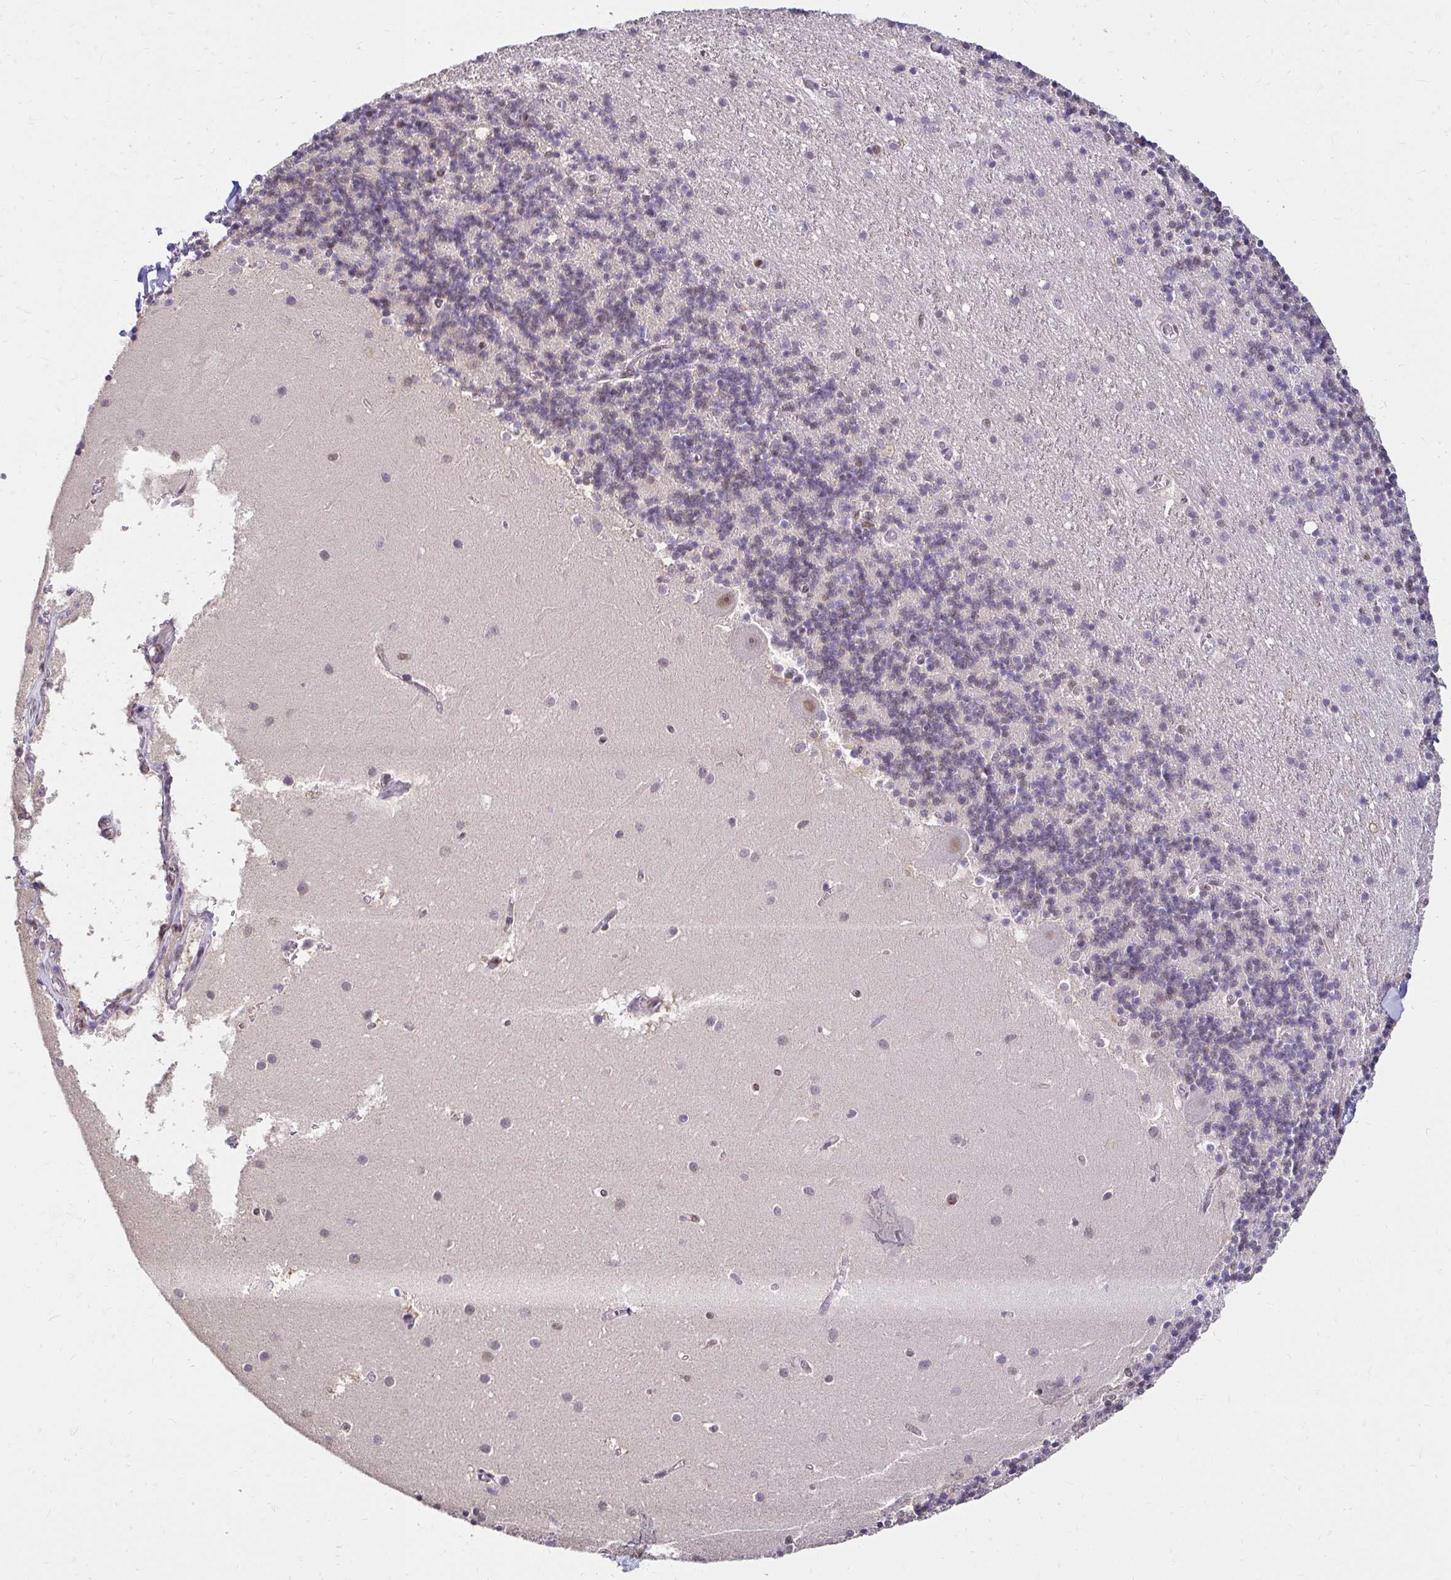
{"staining": {"intensity": "moderate", "quantity": "25%-75%", "location": "nuclear"}, "tissue": "cerebellum", "cell_type": "Cells in granular layer", "image_type": "normal", "snomed": [{"axis": "morphology", "description": "Normal tissue, NOS"}, {"axis": "topography", "description": "Cerebellum"}], "caption": "Human cerebellum stained for a protein (brown) shows moderate nuclear positive positivity in approximately 25%-75% of cells in granular layer.", "gene": "RIMS4", "patient": {"sex": "male", "age": 54}}